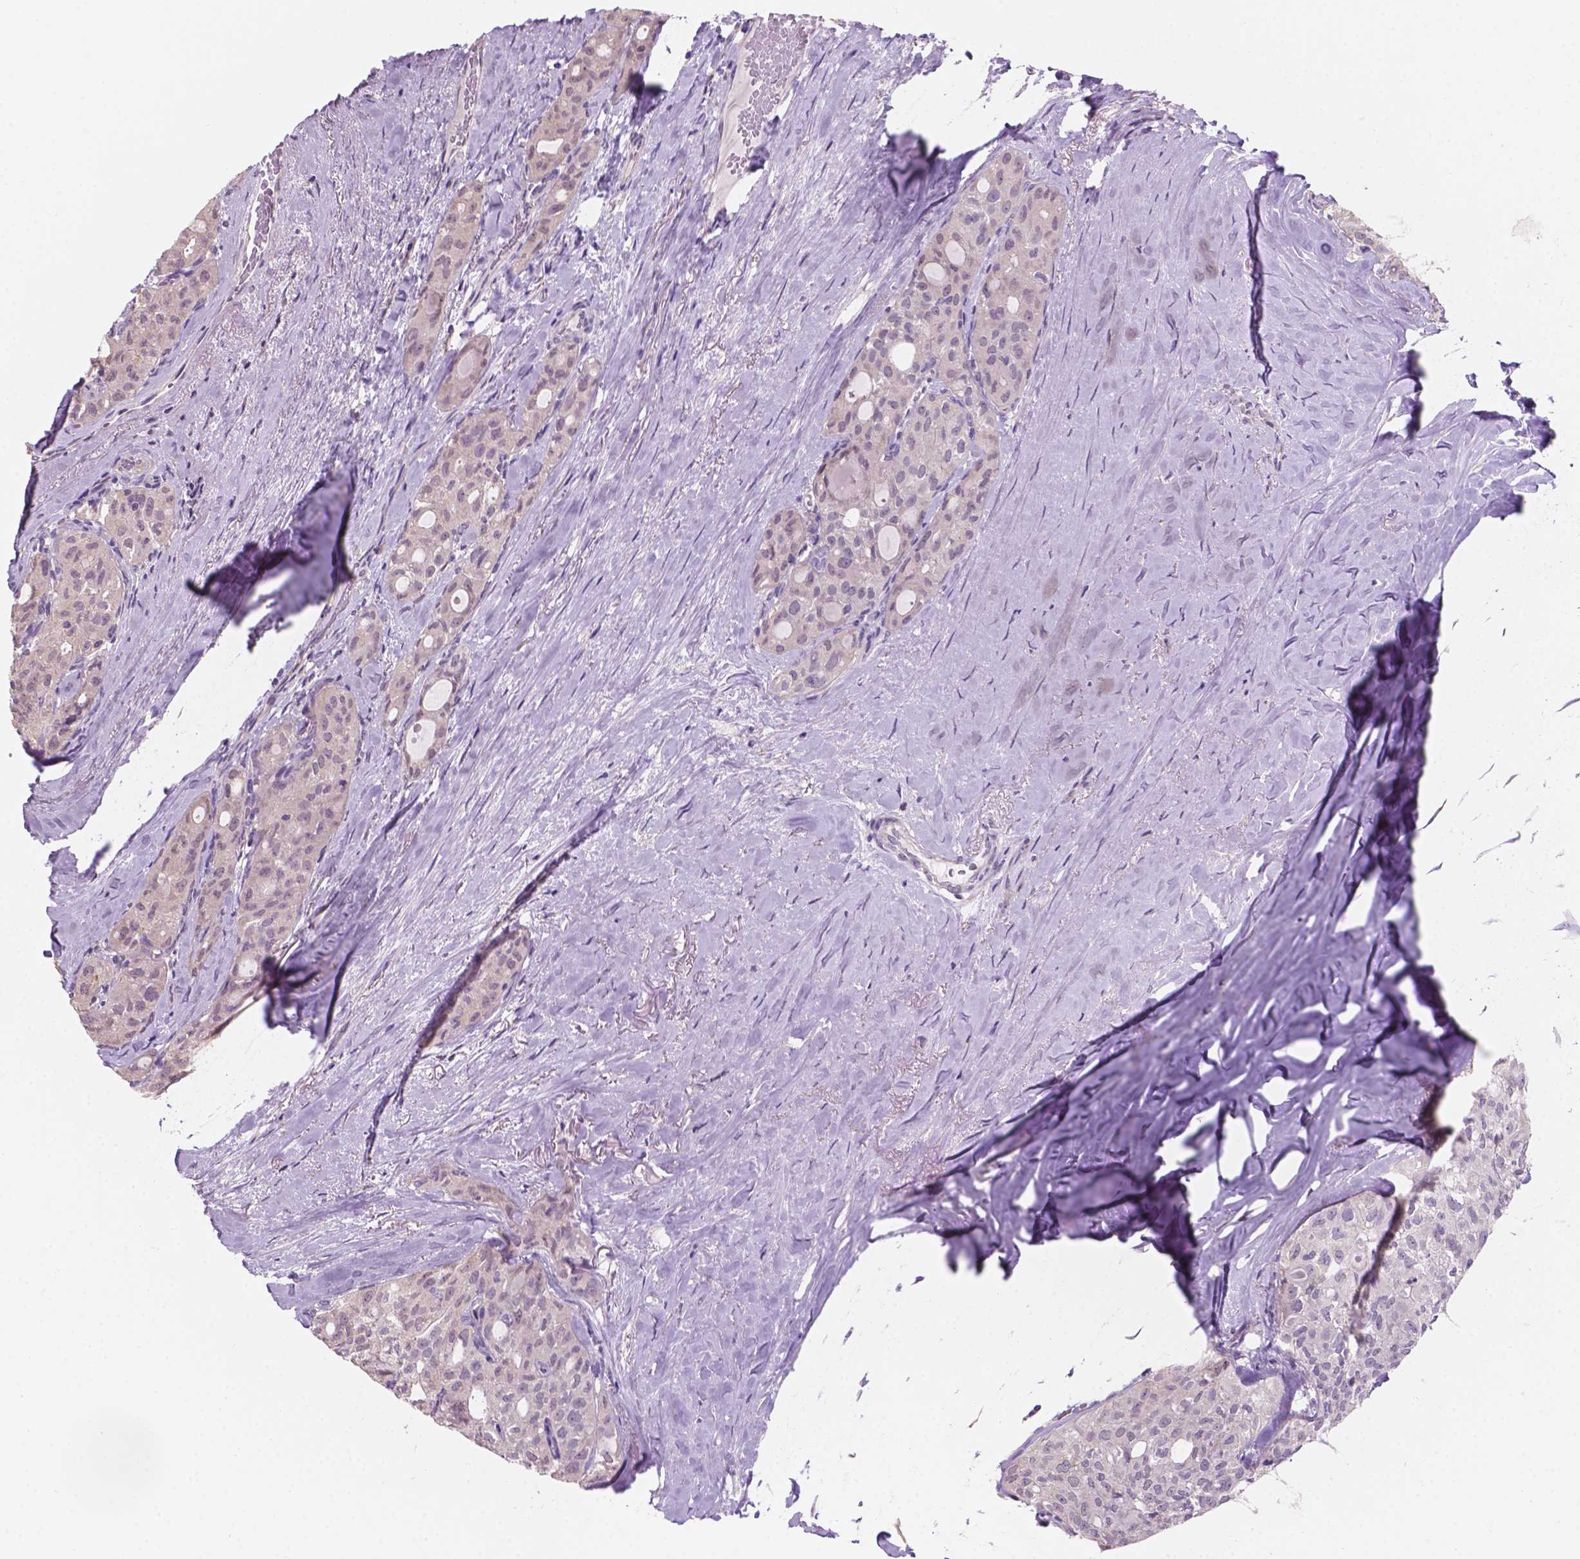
{"staining": {"intensity": "negative", "quantity": "none", "location": "none"}, "tissue": "thyroid cancer", "cell_type": "Tumor cells", "image_type": "cancer", "snomed": [{"axis": "morphology", "description": "Follicular adenoma carcinoma, NOS"}, {"axis": "topography", "description": "Thyroid gland"}], "caption": "Tumor cells show no significant protein positivity in thyroid cancer (follicular adenoma carcinoma).", "gene": "SBSN", "patient": {"sex": "male", "age": 75}}